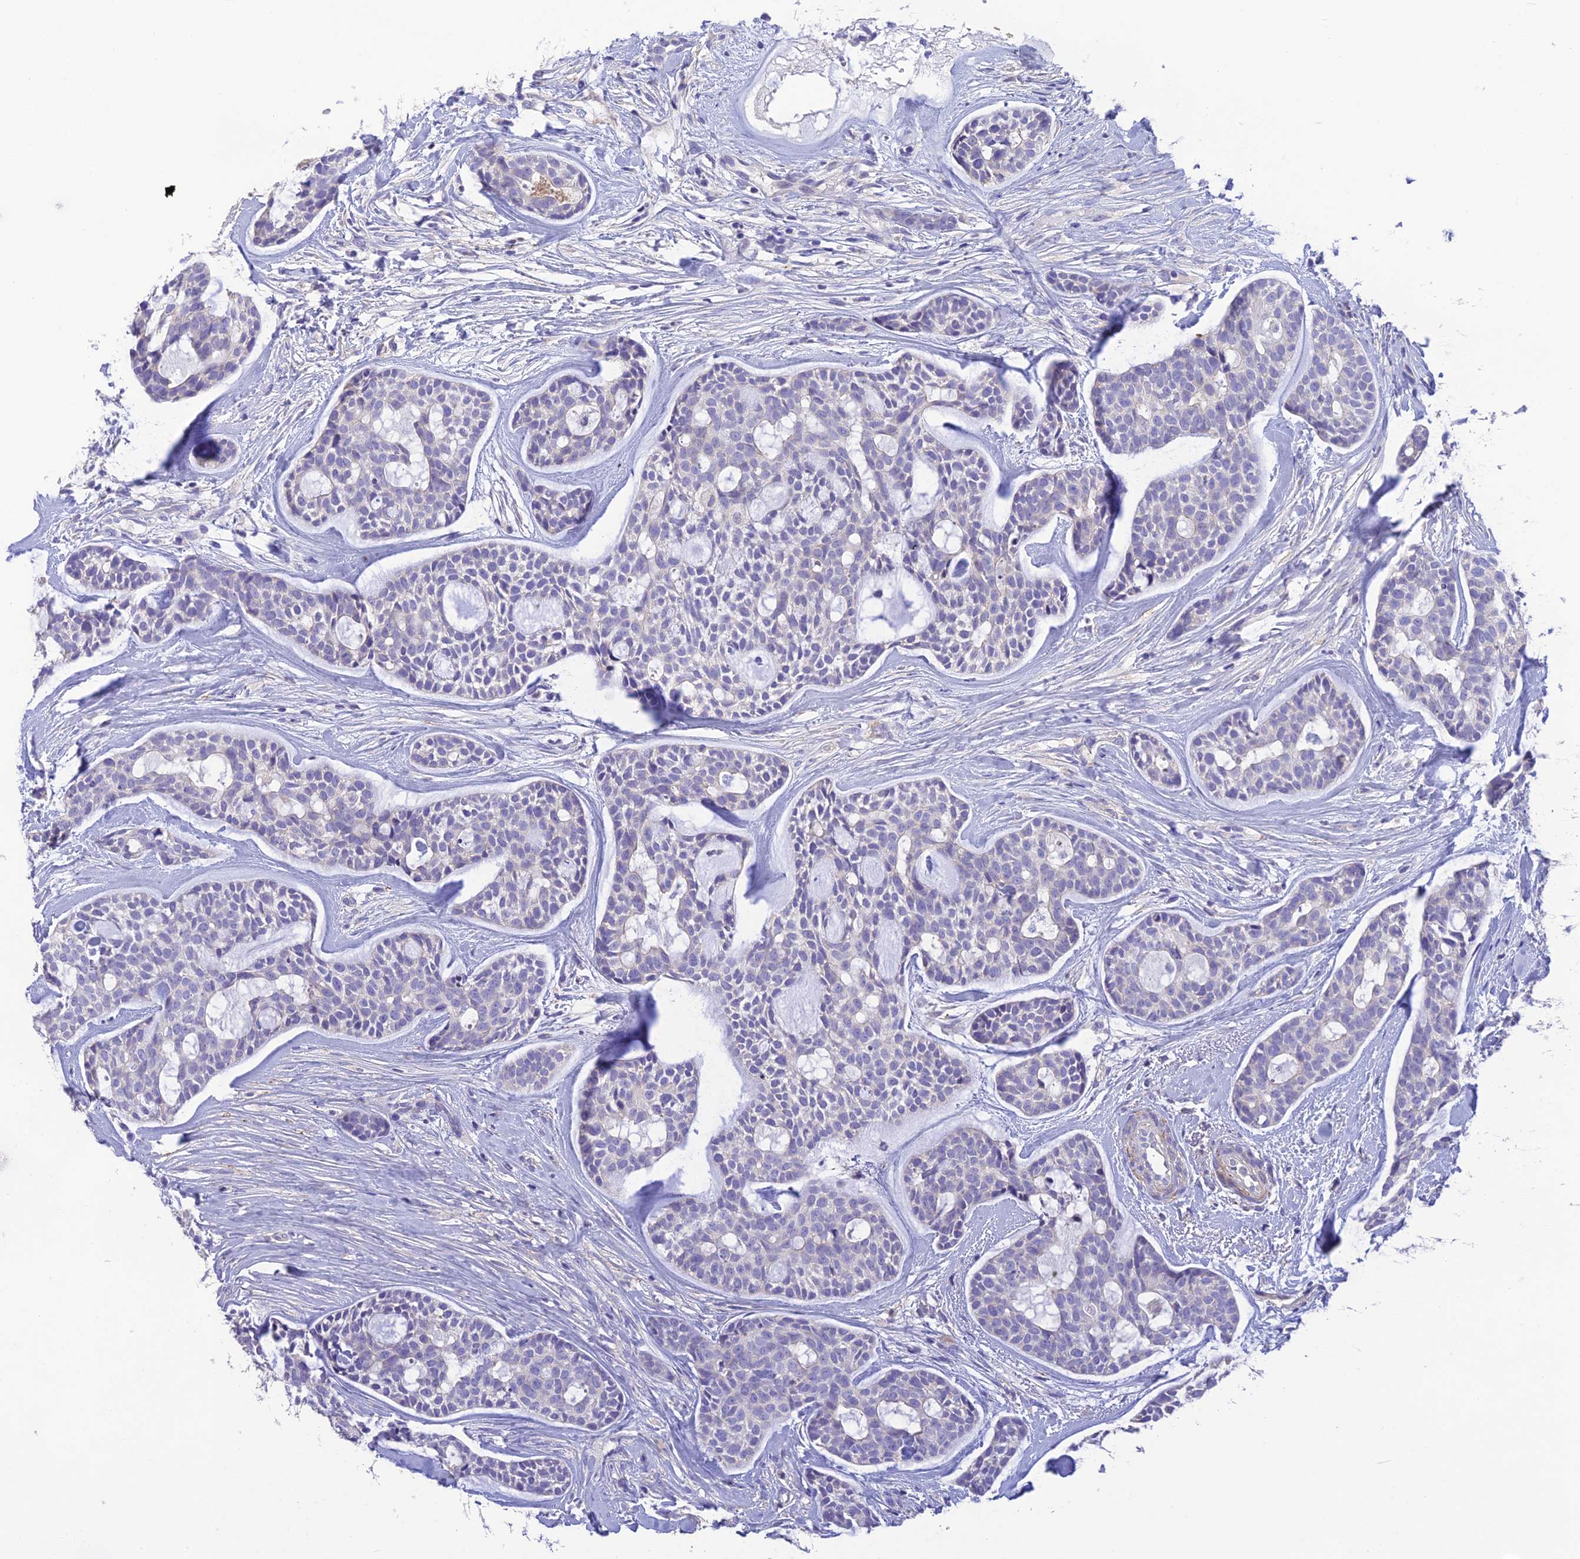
{"staining": {"intensity": "negative", "quantity": "none", "location": "none"}, "tissue": "head and neck cancer", "cell_type": "Tumor cells", "image_type": "cancer", "snomed": [{"axis": "morphology", "description": "Normal tissue, NOS"}, {"axis": "morphology", "description": "Adenocarcinoma, NOS"}, {"axis": "topography", "description": "Subcutis"}, {"axis": "topography", "description": "Nasopharynx"}, {"axis": "topography", "description": "Head-Neck"}], "caption": "The micrograph demonstrates no staining of tumor cells in adenocarcinoma (head and neck).", "gene": "HSD17B2", "patient": {"sex": "female", "age": 73}}